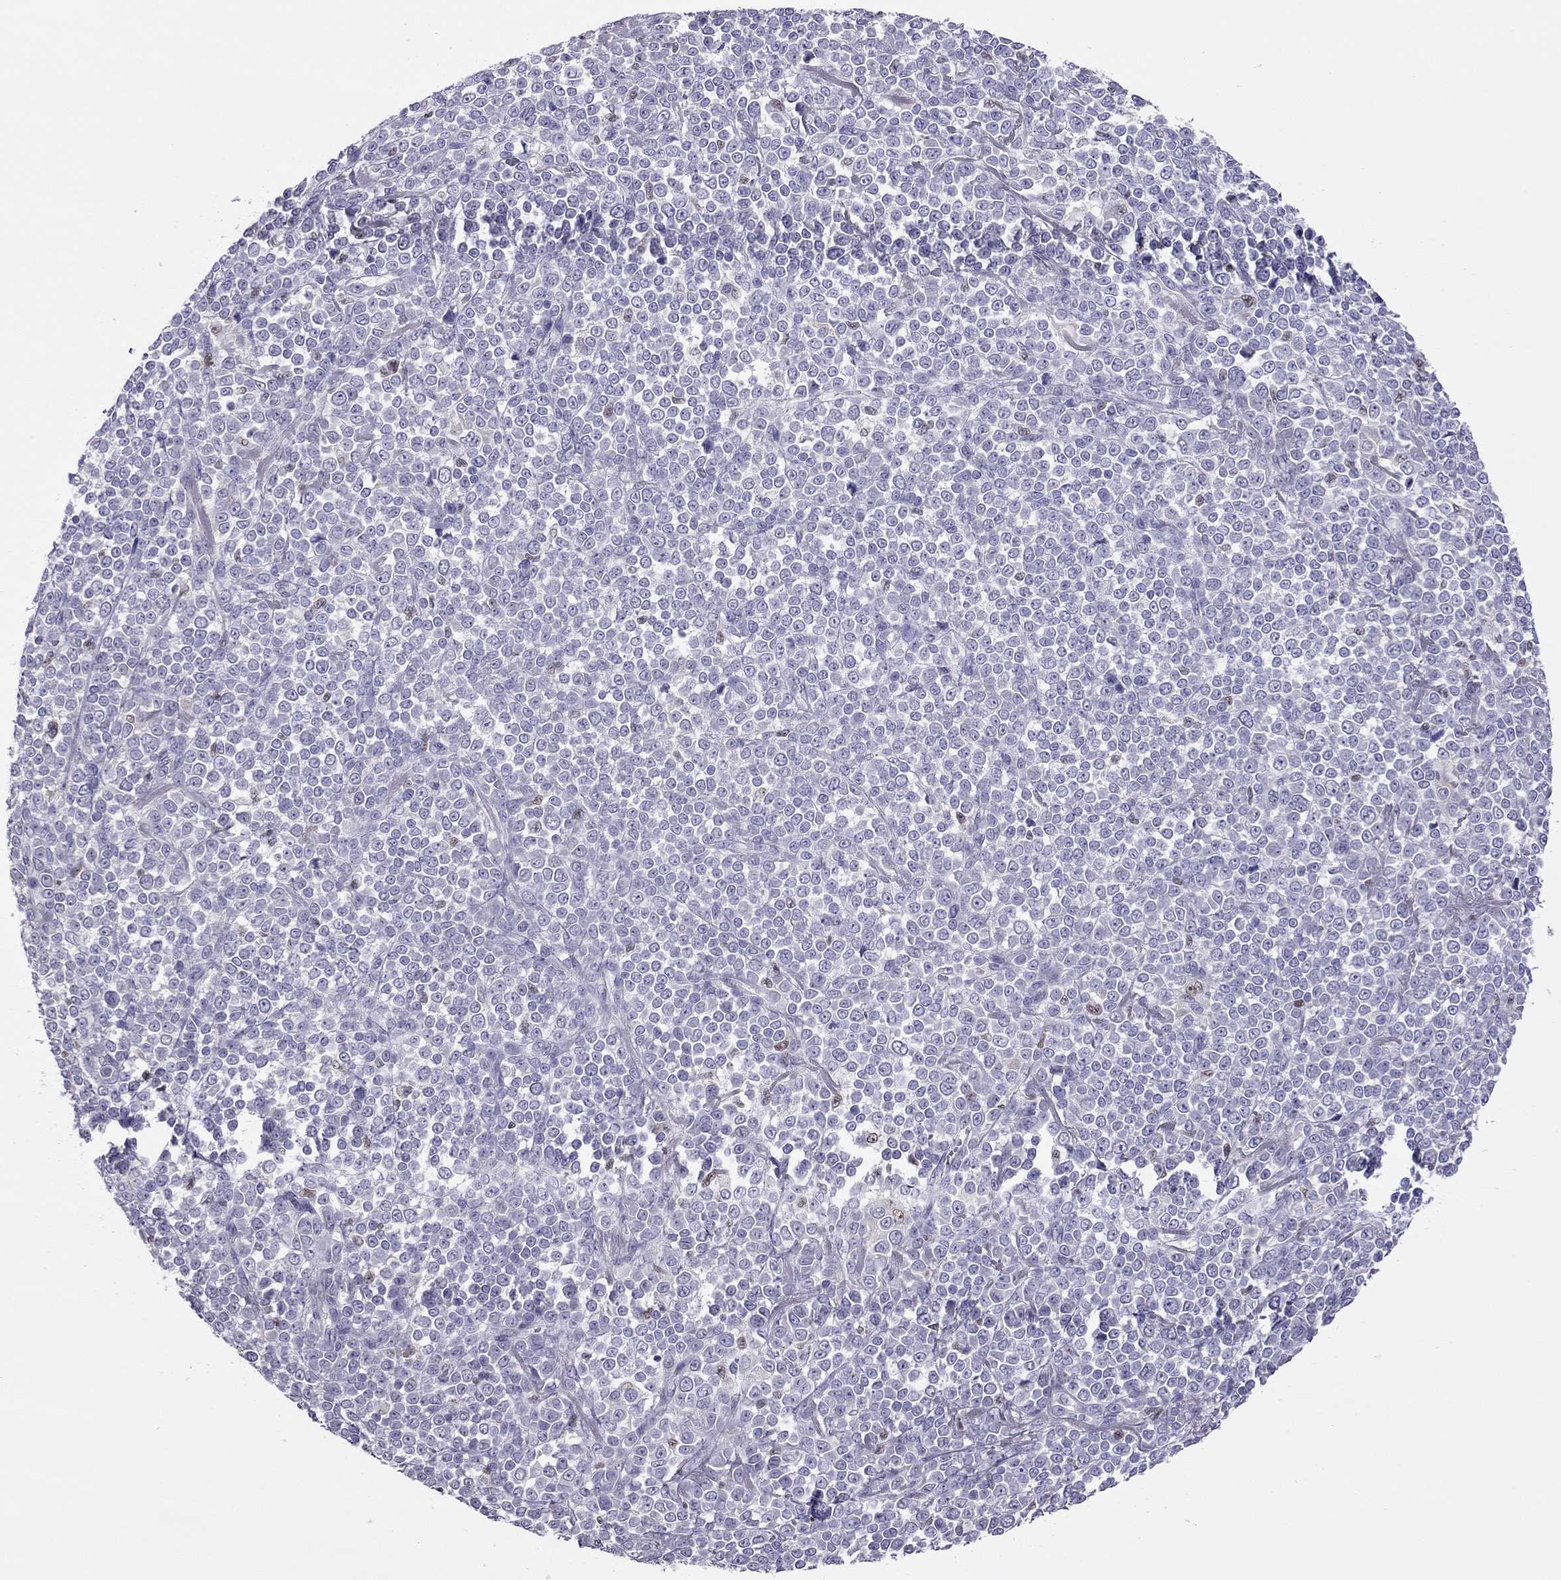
{"staining": {"intensity": "negative", "quantity": "none", "location": "none"}, "tissue": "melanoma", "cell_type": "Tumor cells", "image_type": "cancer", "snomed": [{"axis": "morphology", "description": "Malignant melanoma, NOS"}, {"axis": "topography", "description": "Skin"}], "caption": "This is an immunohistochemistry image of human melanoma. There is no expression in tumor cells.", "gene": "SPINT3", "patient": {"sex": "female", "age": 95}}